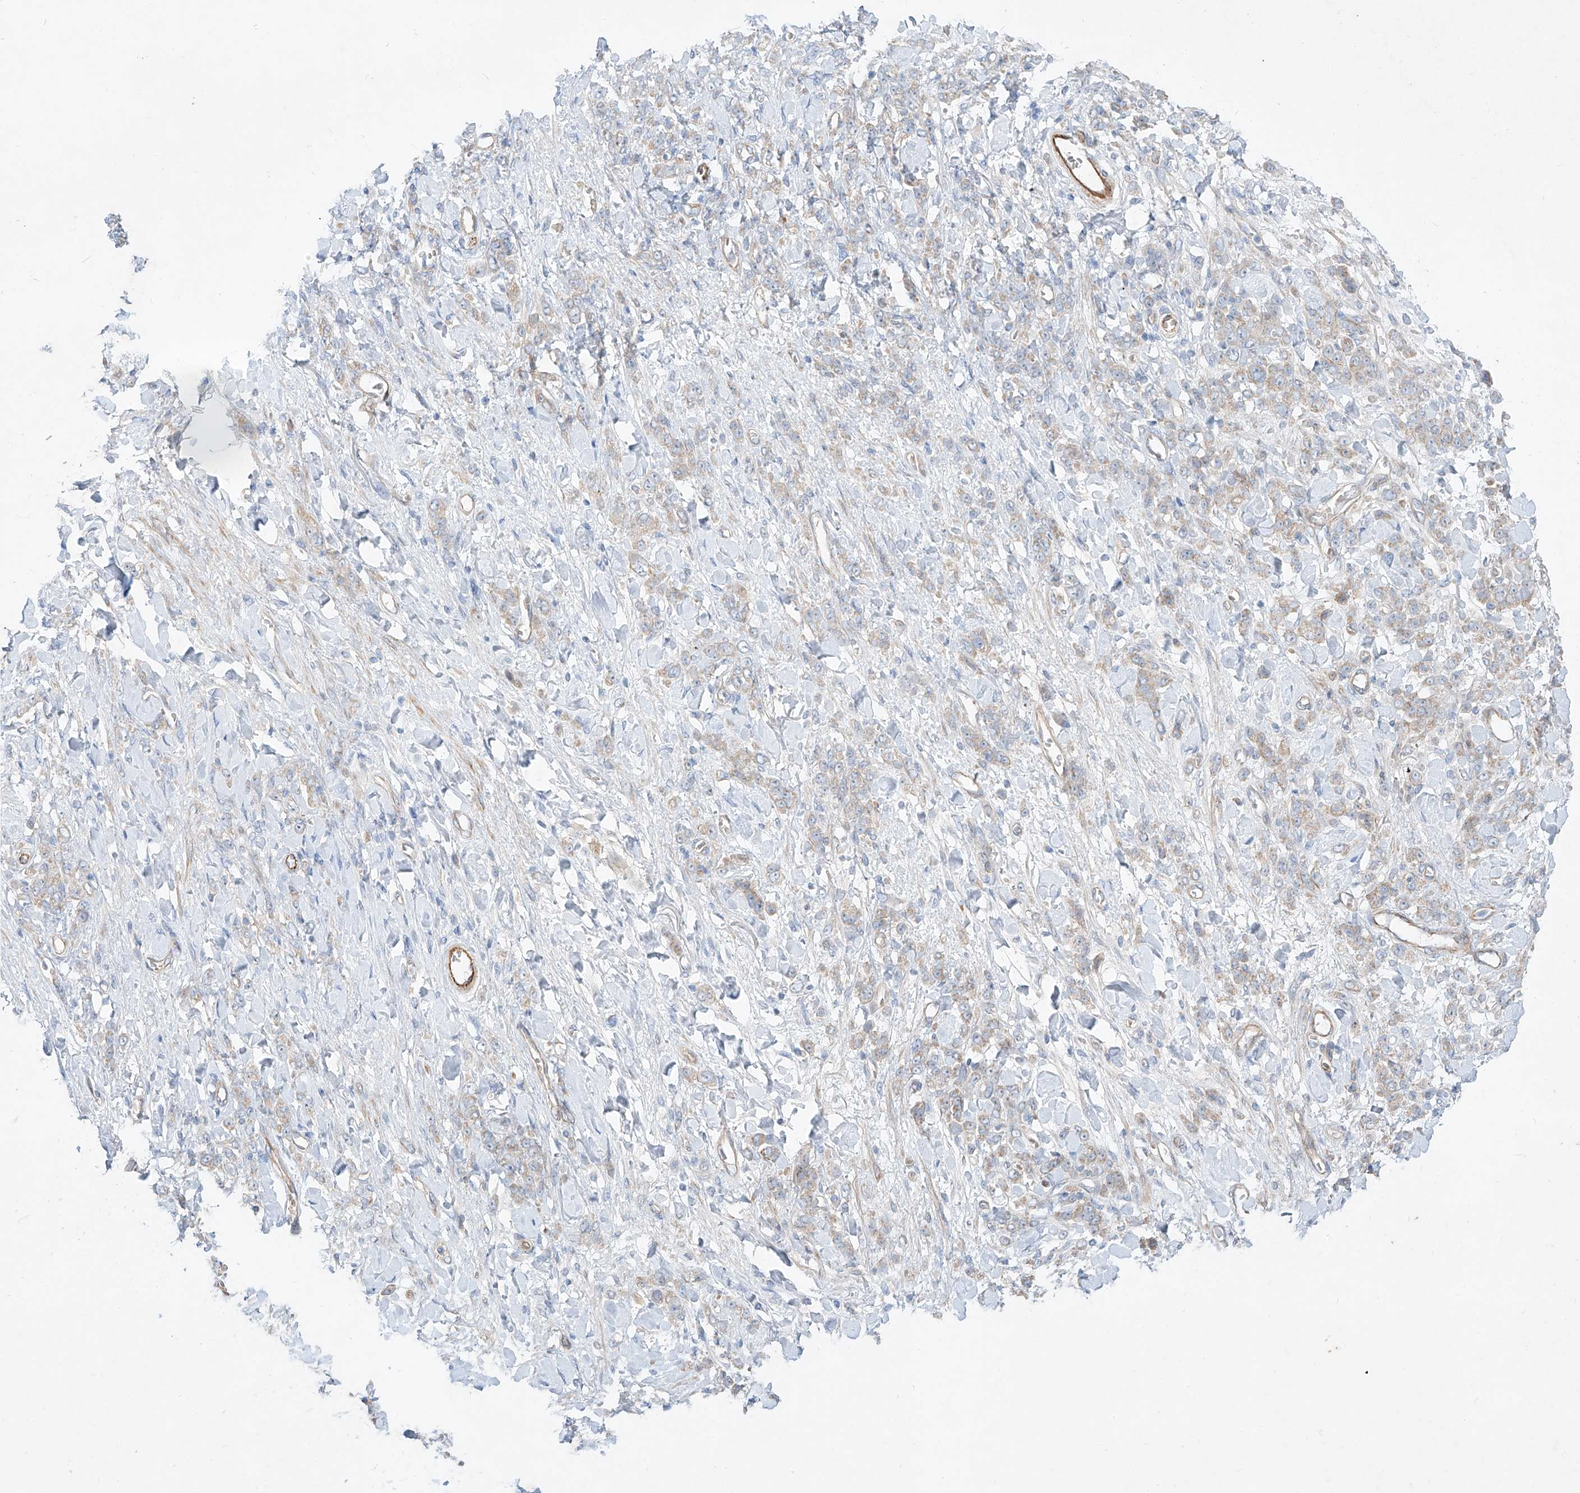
{"staining": {"intensity": "weak", "quantity": ">75%", "location": "cytoplasmic/membranous"}, "tissue": "stomach cancer", "cell_type": "Tumor cells", "image_type": "cancer", "snomed": [{"axis": "morphology", "description": "Normal tissue, NOS"}, {"axis": "morphology", "description": "Adenocarcinoma, NOS"}, {"axis": "topography", "description": "Stomach"}], "caption": "Protein expression analysis of stomach adenocarcinoma reveals weak cytoplasmic/membranous positivity in approximately >75% of tumor cells.", "gene": "AJM1", "patient": {"sex": "male", "age": 82}}